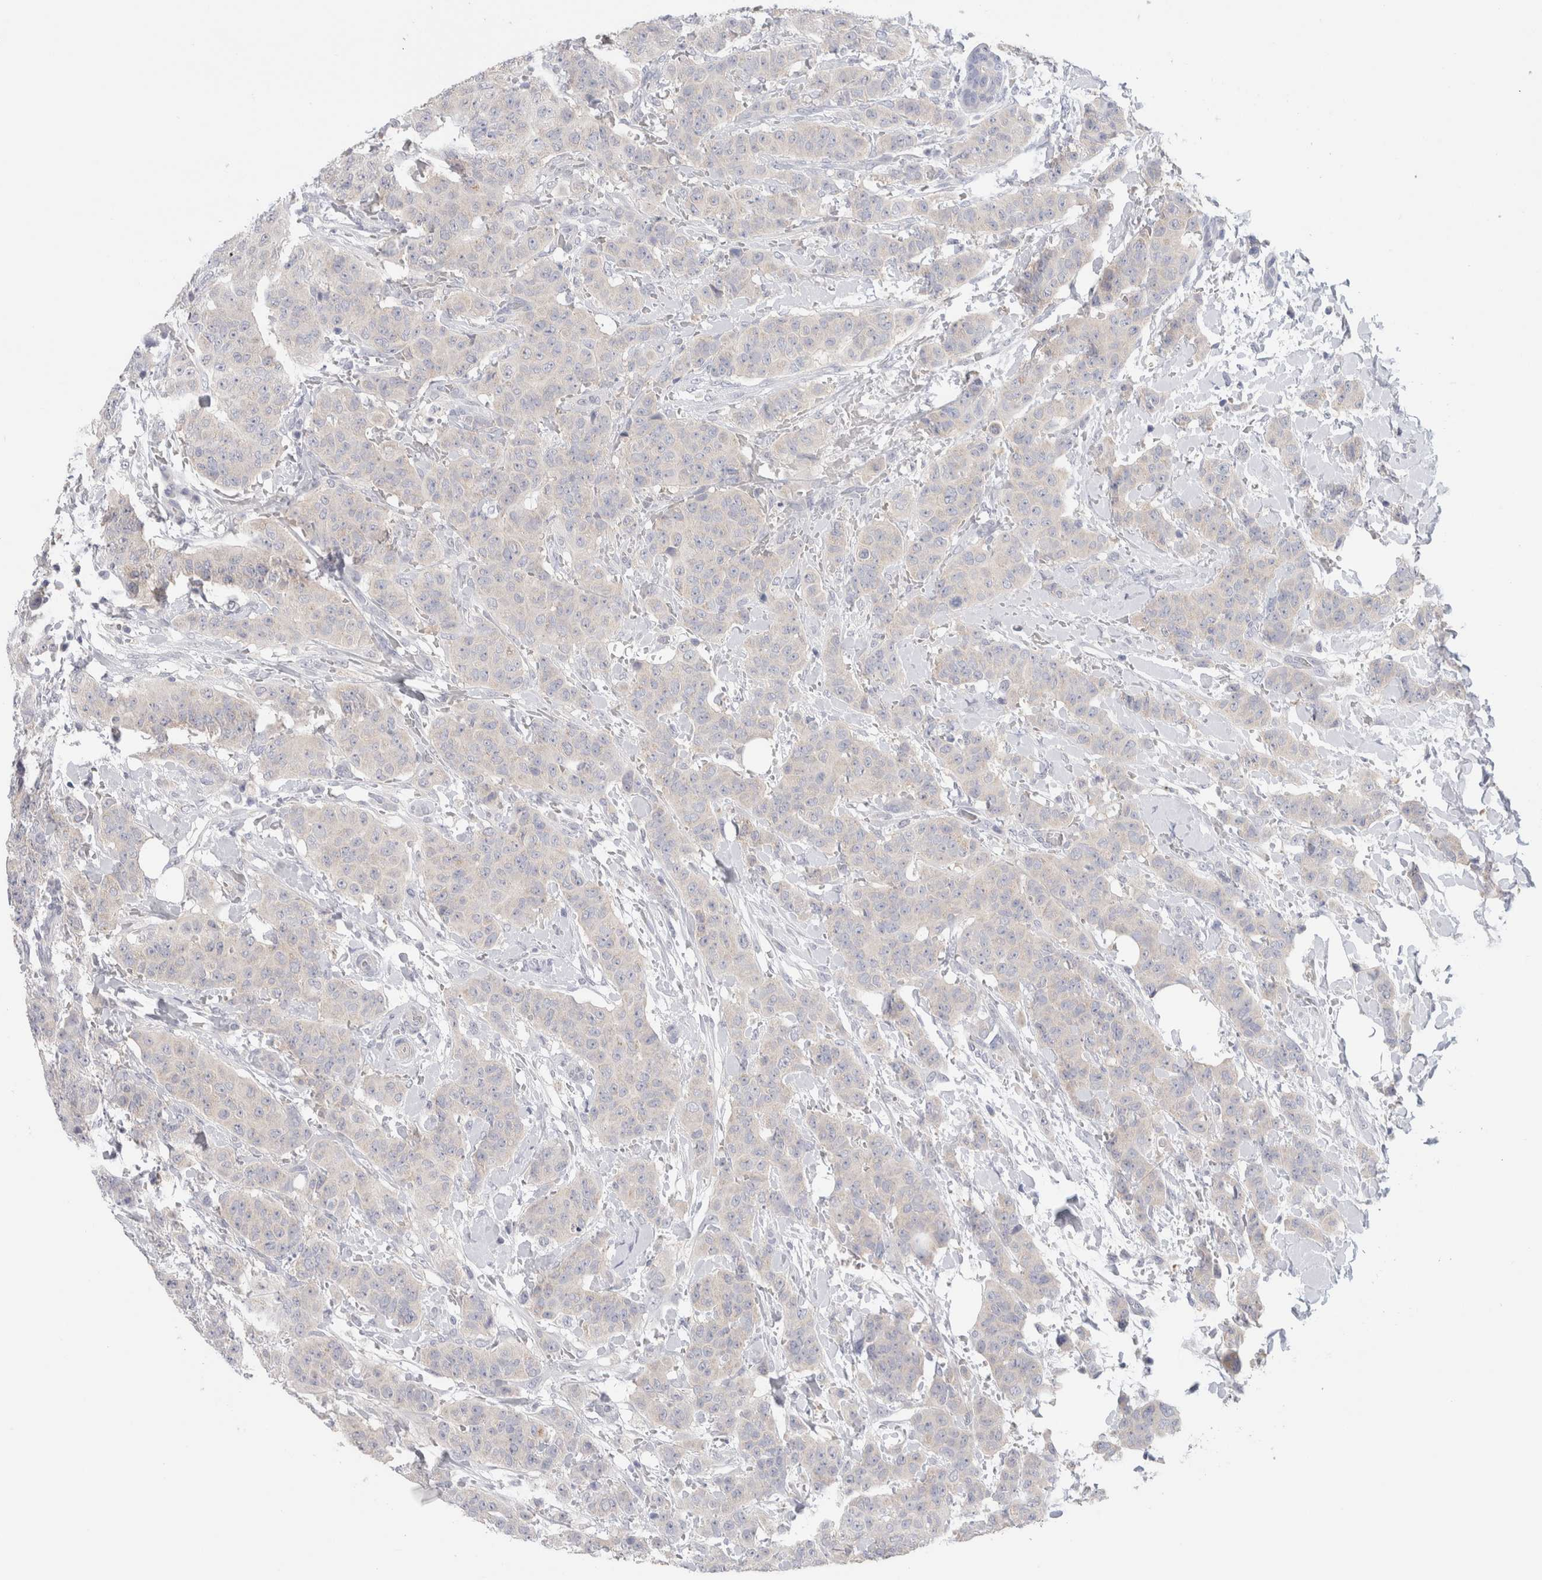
{"staining": {"intensity": "negative", "quantity": "none", "location": "none"}, "tissue": "breast cancer", "cell_type": "Tumor cells", "image_type": "cancer", "snomed": [{"axis": "morphology", "description": "Normal tissue, NOS"}, {"axis": "morphology", "description": "Duct carcinoma"}, {"axis": "topography", "description": "Breast"}], "caption": "Tumor cells are negative for protein expression in human breast invasive ductal carcinoma.", "gene": "NDOR1", "patient": {"sex": "female", "age": 40}}